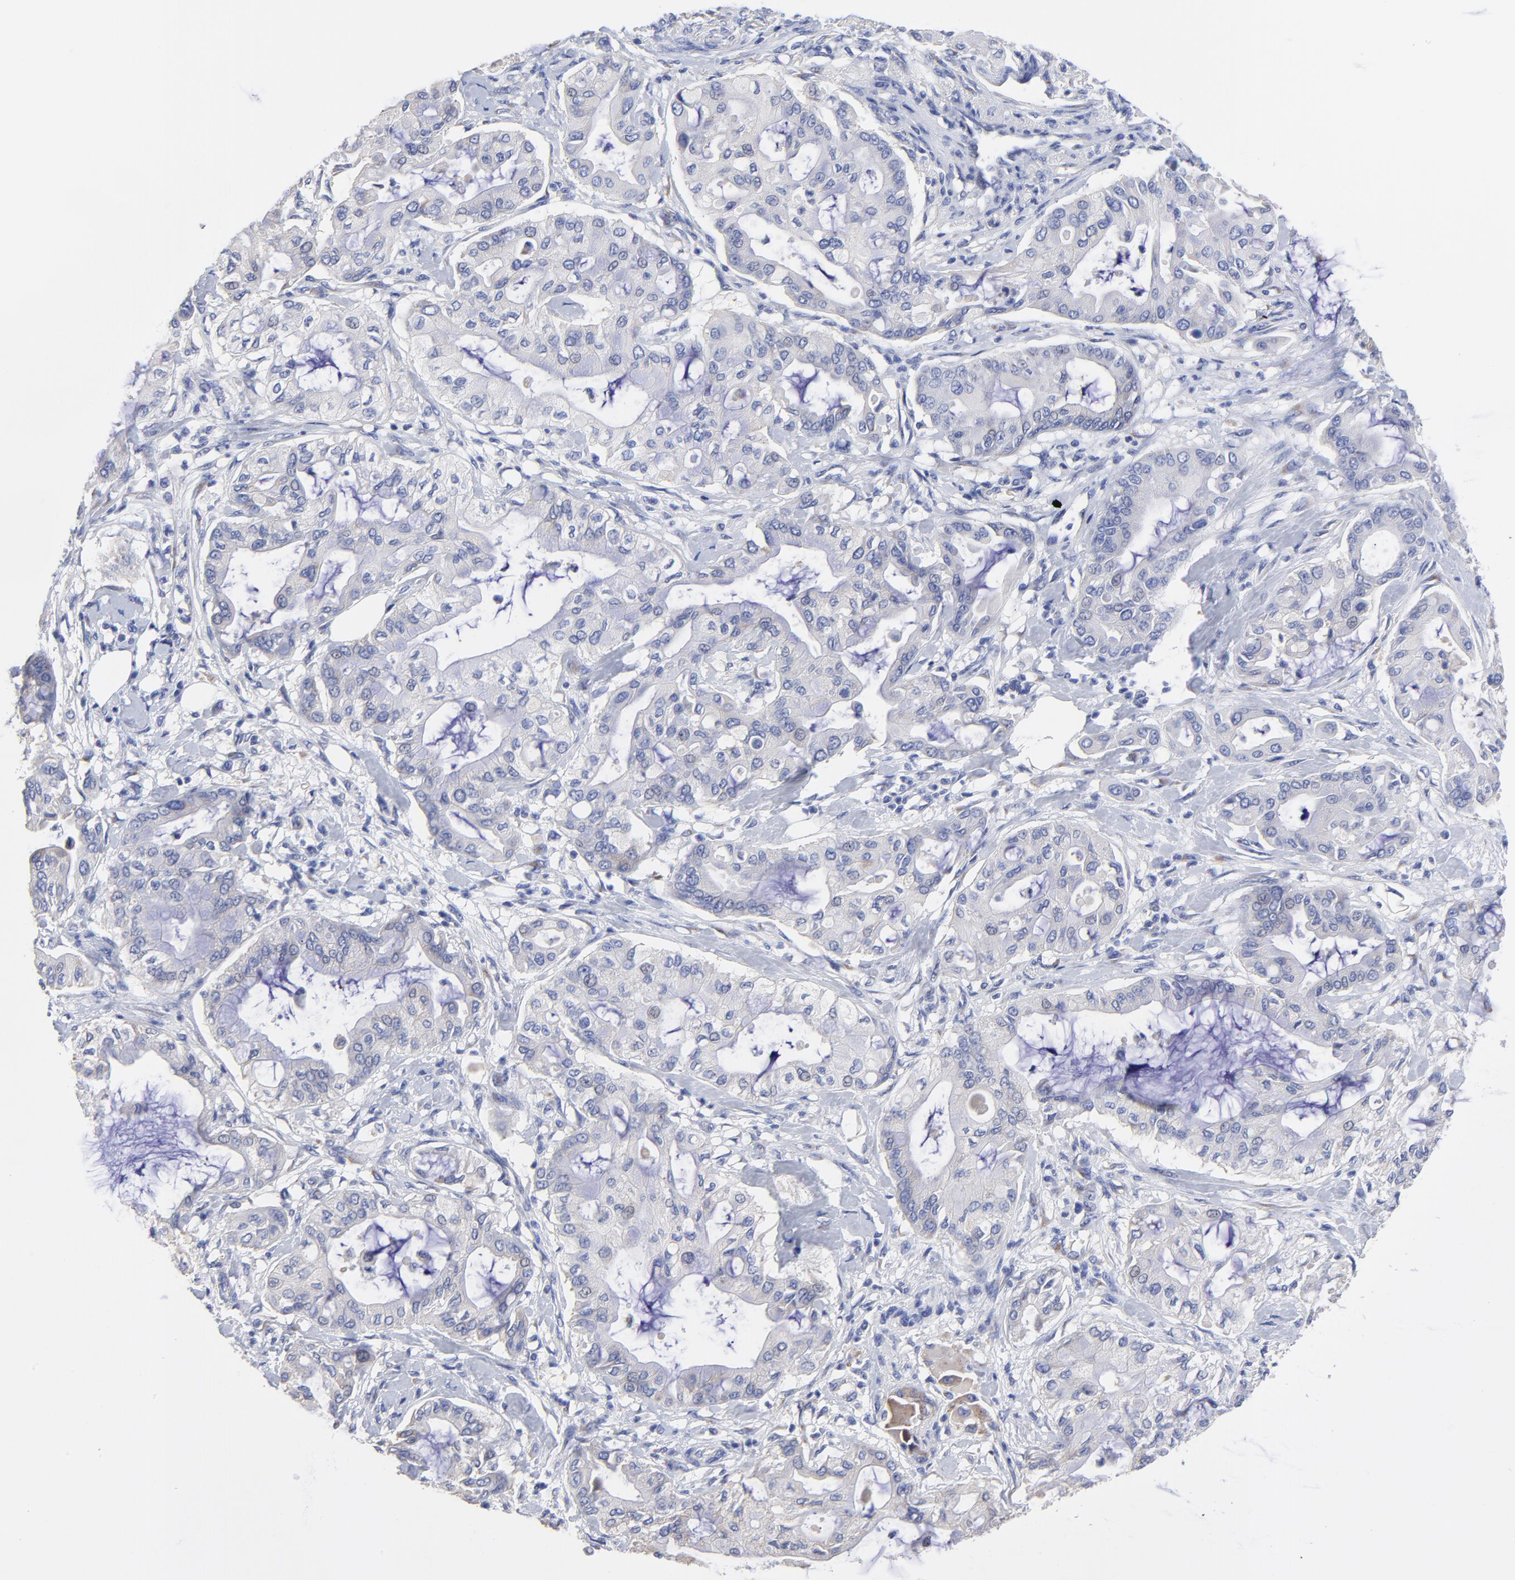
{"staining": {"intensity": "weak", "quantity": "<25%", "location": "cytoplasmic/membranous"}, "tissue": "pancreatic cancer", "cell_type": "Tumor cells", "image_type": "cancer", "snomed": [{"axis": "morphology", "description": "Adenocarcinoma, NOS"}, {"axis": "morphology", "description": "Adenocarcinoma, metastatic, NOS"}, {"axis": "topography", "description": "Lymph node"}, {"axis": "topography", "description": "Pancreas"}, {"axis": "topography", "description": "Duodenum"}], "caption": "An immunohistochemistry histopathology image of pancreatic metastatic adenocarcinoma is shown. There is no staining in tumor cells of pancreatic metastatic adenocarcinoma.", "gene": "LAX1", "patient": {"sex": "female", "age": 64}}